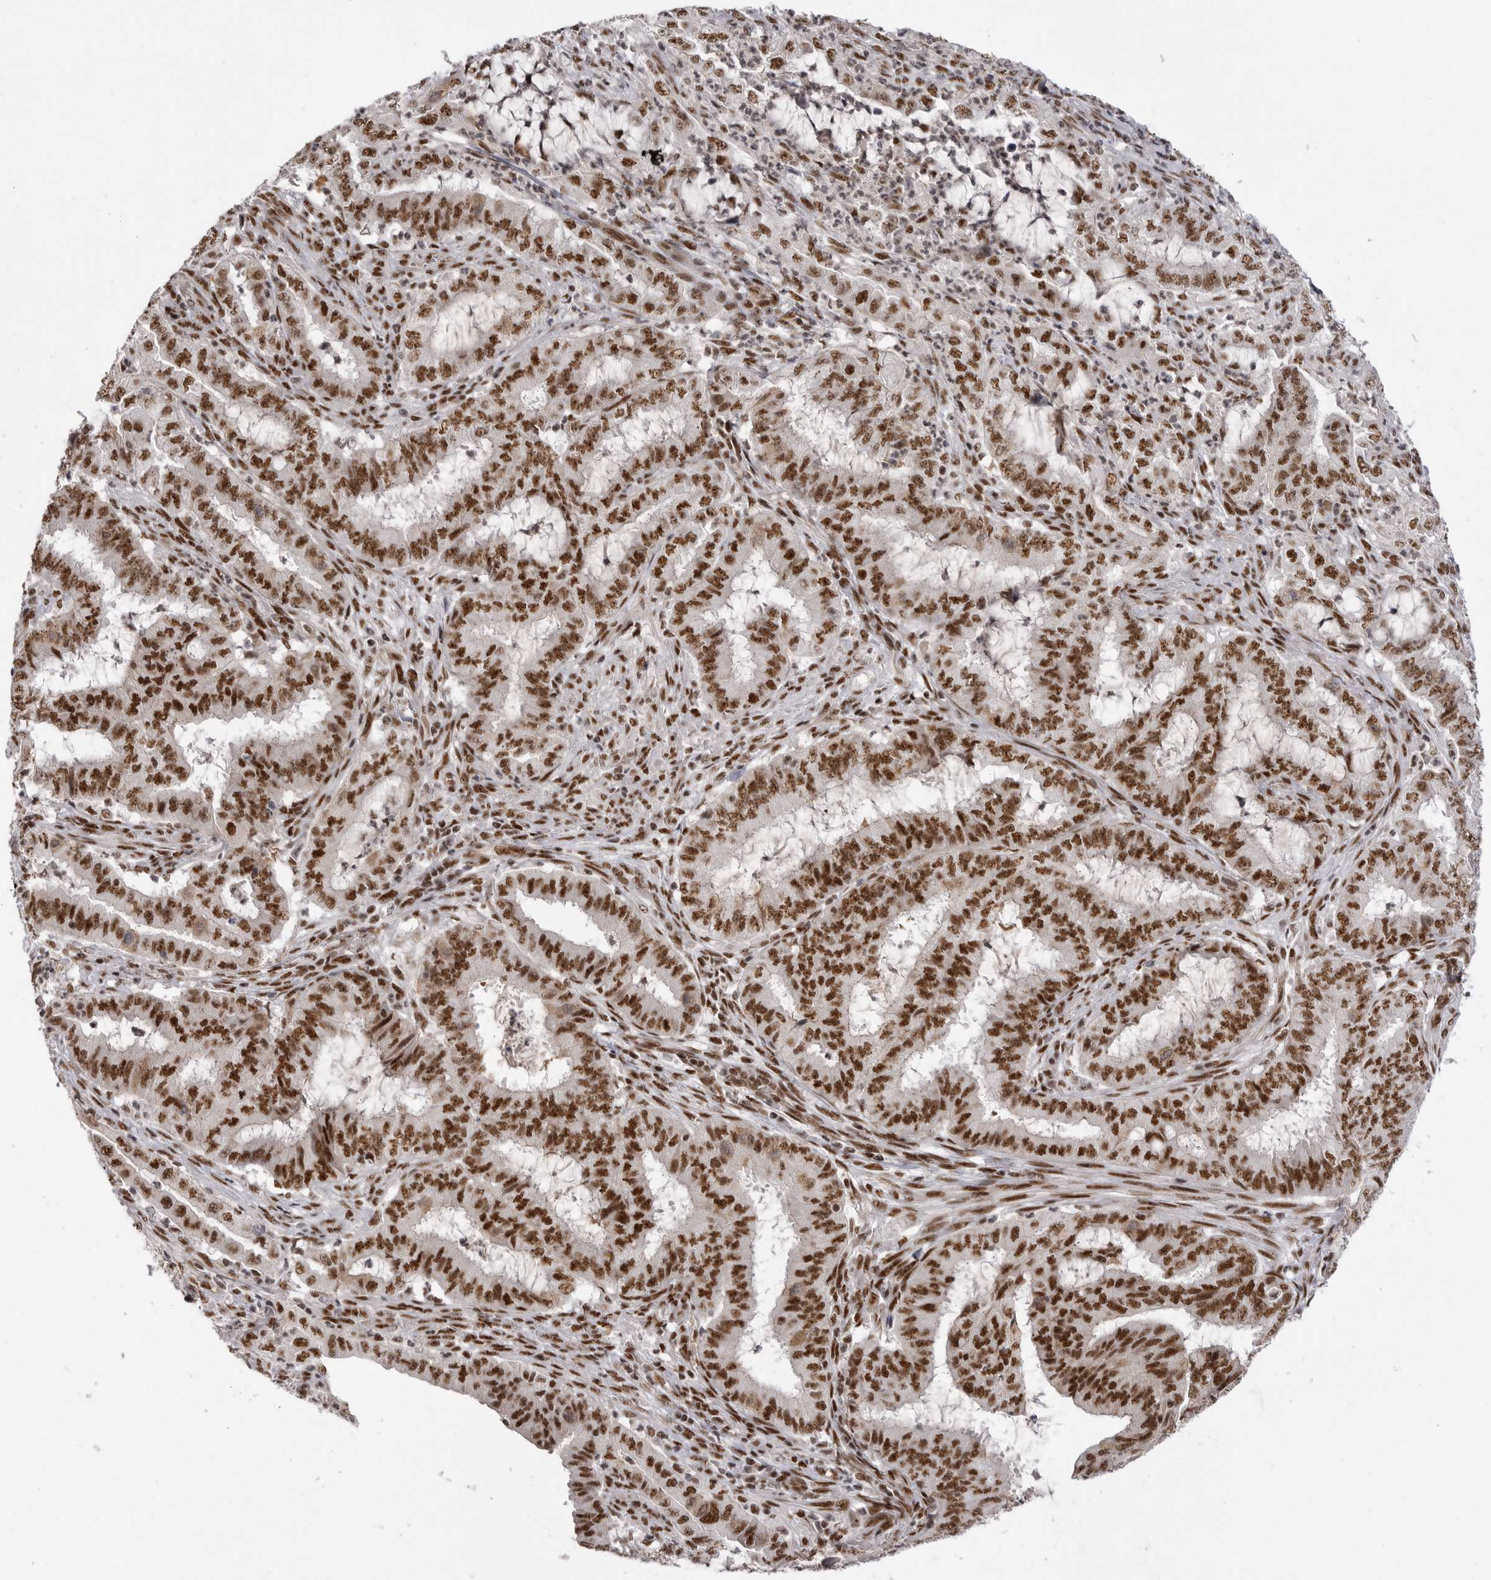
{"staining": {"intensity": "strong", "quantity": ">75%", "location": "nuclear"}, "tissue": "endometrial cancer", "cell_type": "Tumor cells", "image_type": "cancer", "snomed": [{"axis": "morphology", "description": "Adenocarcinoma, NOS"}, {"axis": "topography", "description": "Endometrium"}], "caption": "Protein expression analysis of endometrial adenocarcinoma shows strong nuclear positivity in about >75% of tumor cells. Using DAB (brown) and hematoxylin (blue) stains, captured at high magnification using brightfield microscopy.", "gene": "PPP1R8", "patient": {"sex": "female", "age": 51}}